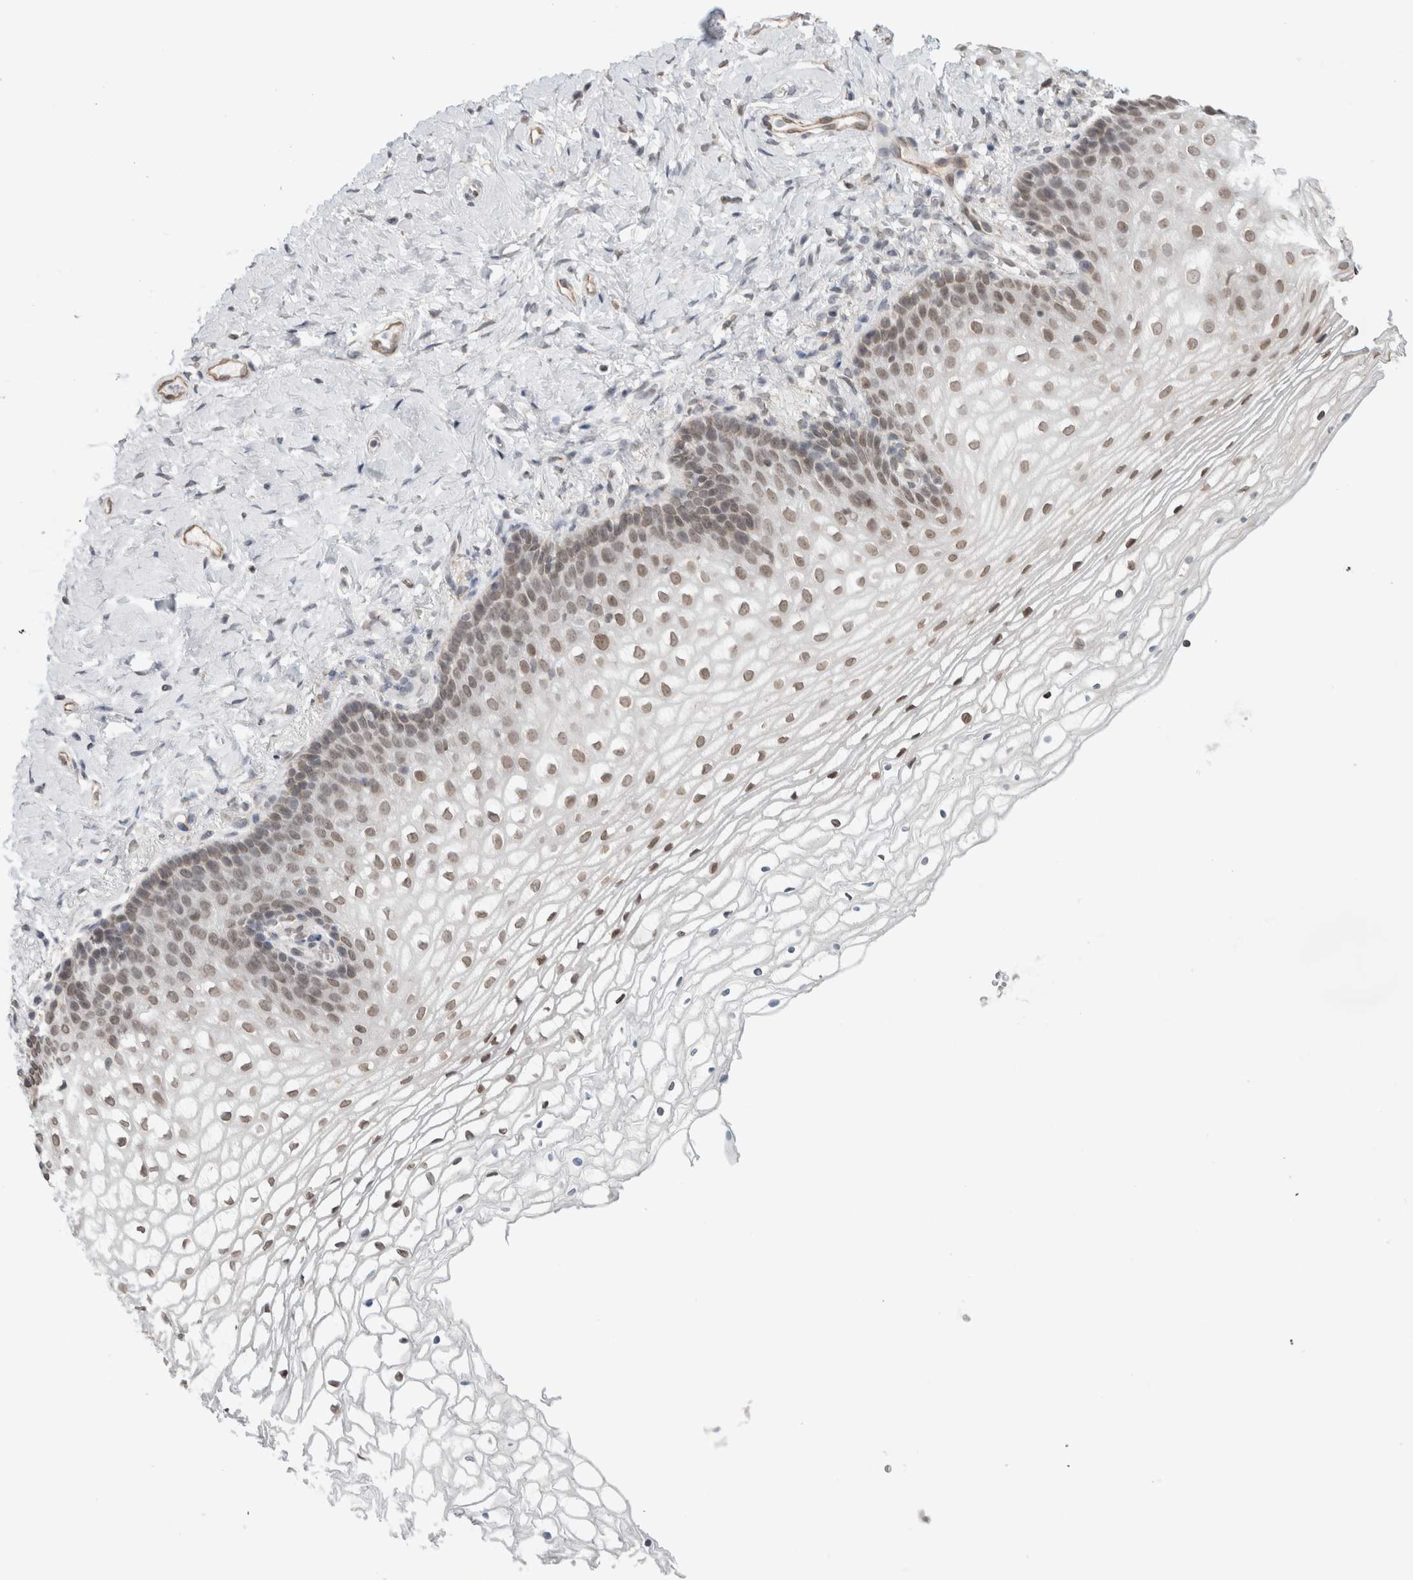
{"staining": {"intensity": "weak", "quantity": ">75%", "location": "nuclear"}, "tissue": "vagina", "cell_type": "Squamous epithelial cells", "image_type": "normal", "snomed": [{"axis": "morphology", "description": "Normal tissue, NOS"}, {"axis": "topography", "description": "Vagina"}], "caption": "Immunohistochemical staining of benign vagina reveals low levels of weak nuclear positivity in approximately >75% of squamous epithelial cells.", "gene": "RBMX2", "patient": {"sex": "female", "age": 60}}